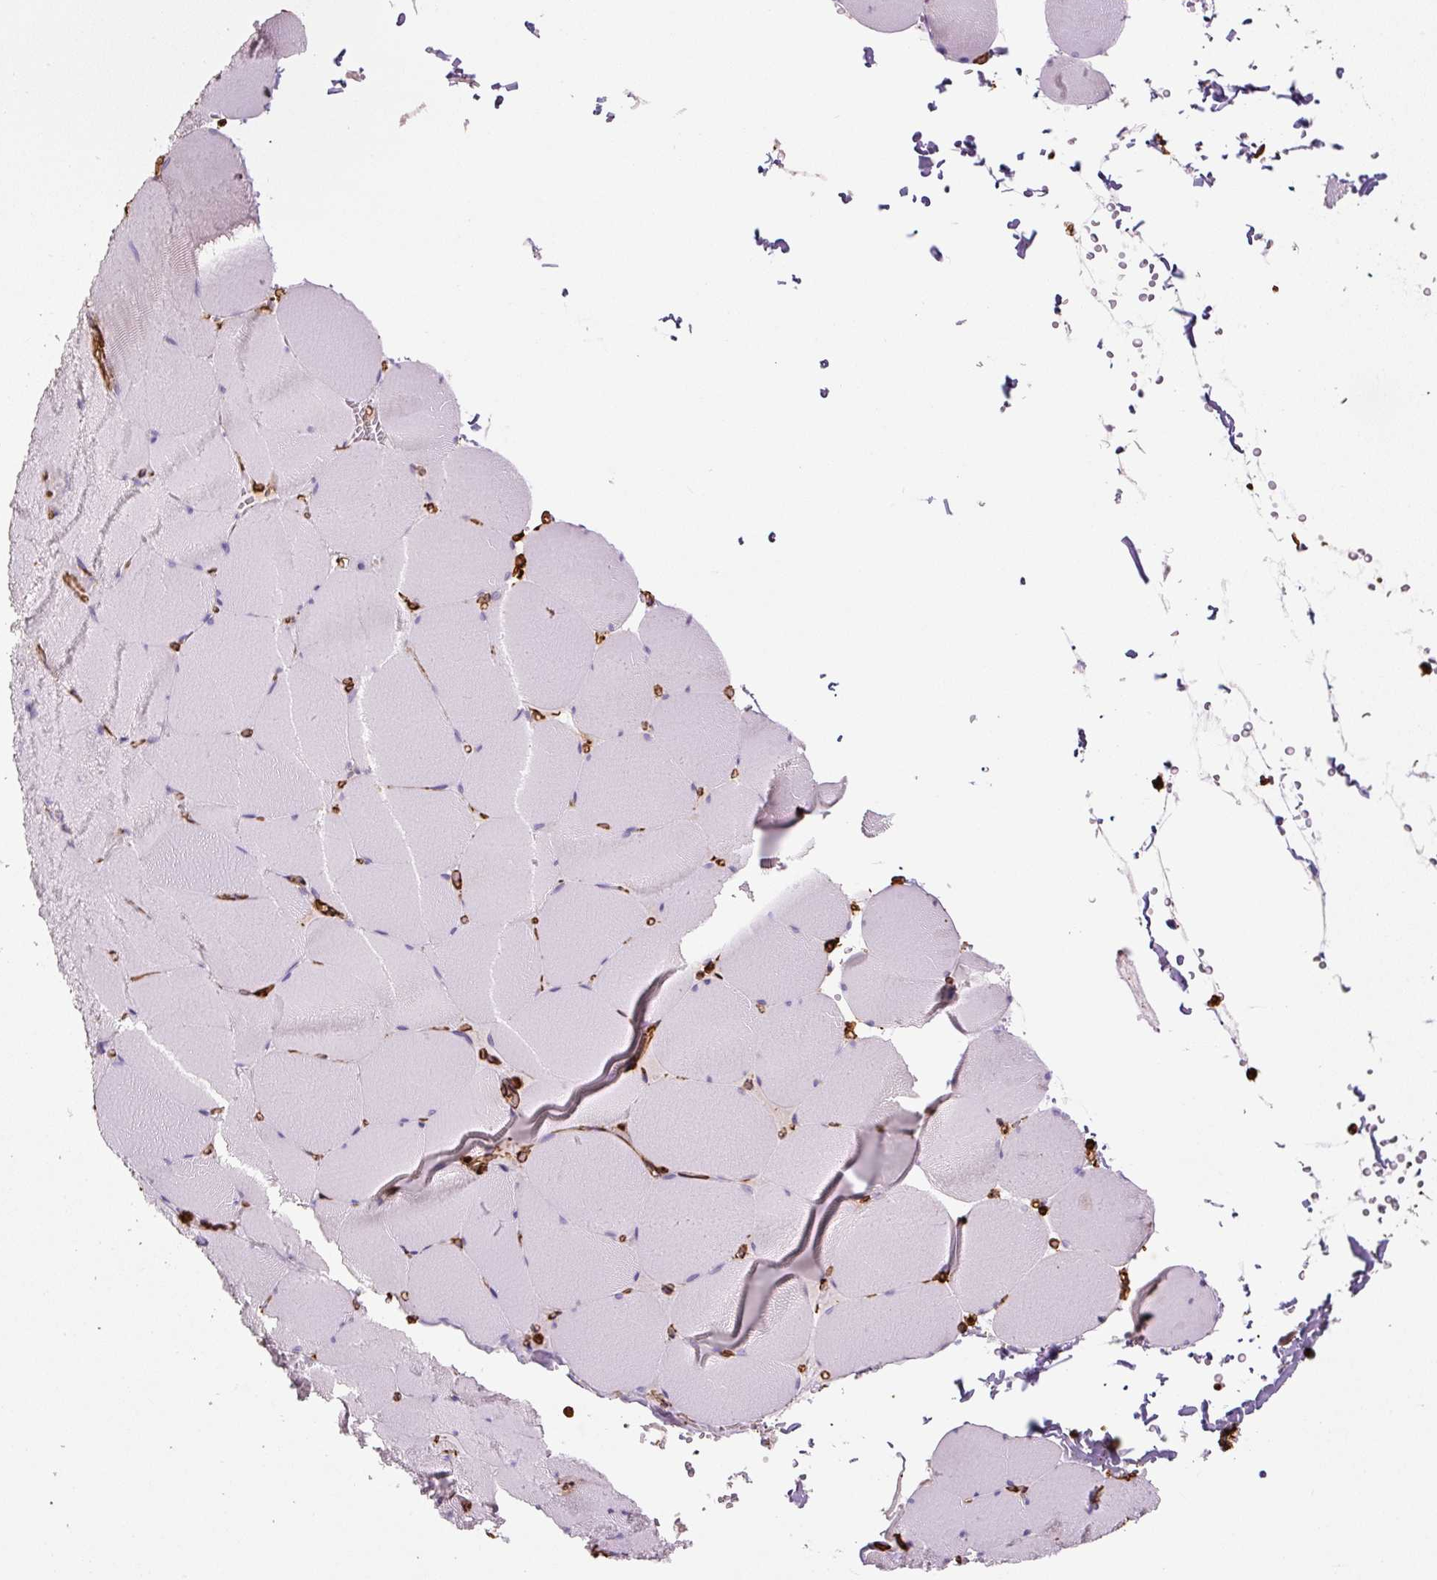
{"staining": {"intensity": "negative", "quantity": "none", "location": "none"}, "tissue": "skeletal muscle", "cell_type": "Myocytes", "image_type": "normal", "snomed": [{"axis": "morphology", "description": "Normal tissue, NOS"}, {"axis": "topography", "description": "Skeletal muscle"}, {"axis": "topography", "description": "Head-Neck"}], "caption": "Immunohistochemical staining of unremarkable human skeletal muscle reveals no significant expression in myocytes. (DAB immunohistochemistry (IHC) with hematoxylin counter stain).", "gene": "VIM", "patient": {"sex": "male", "age": 66}}